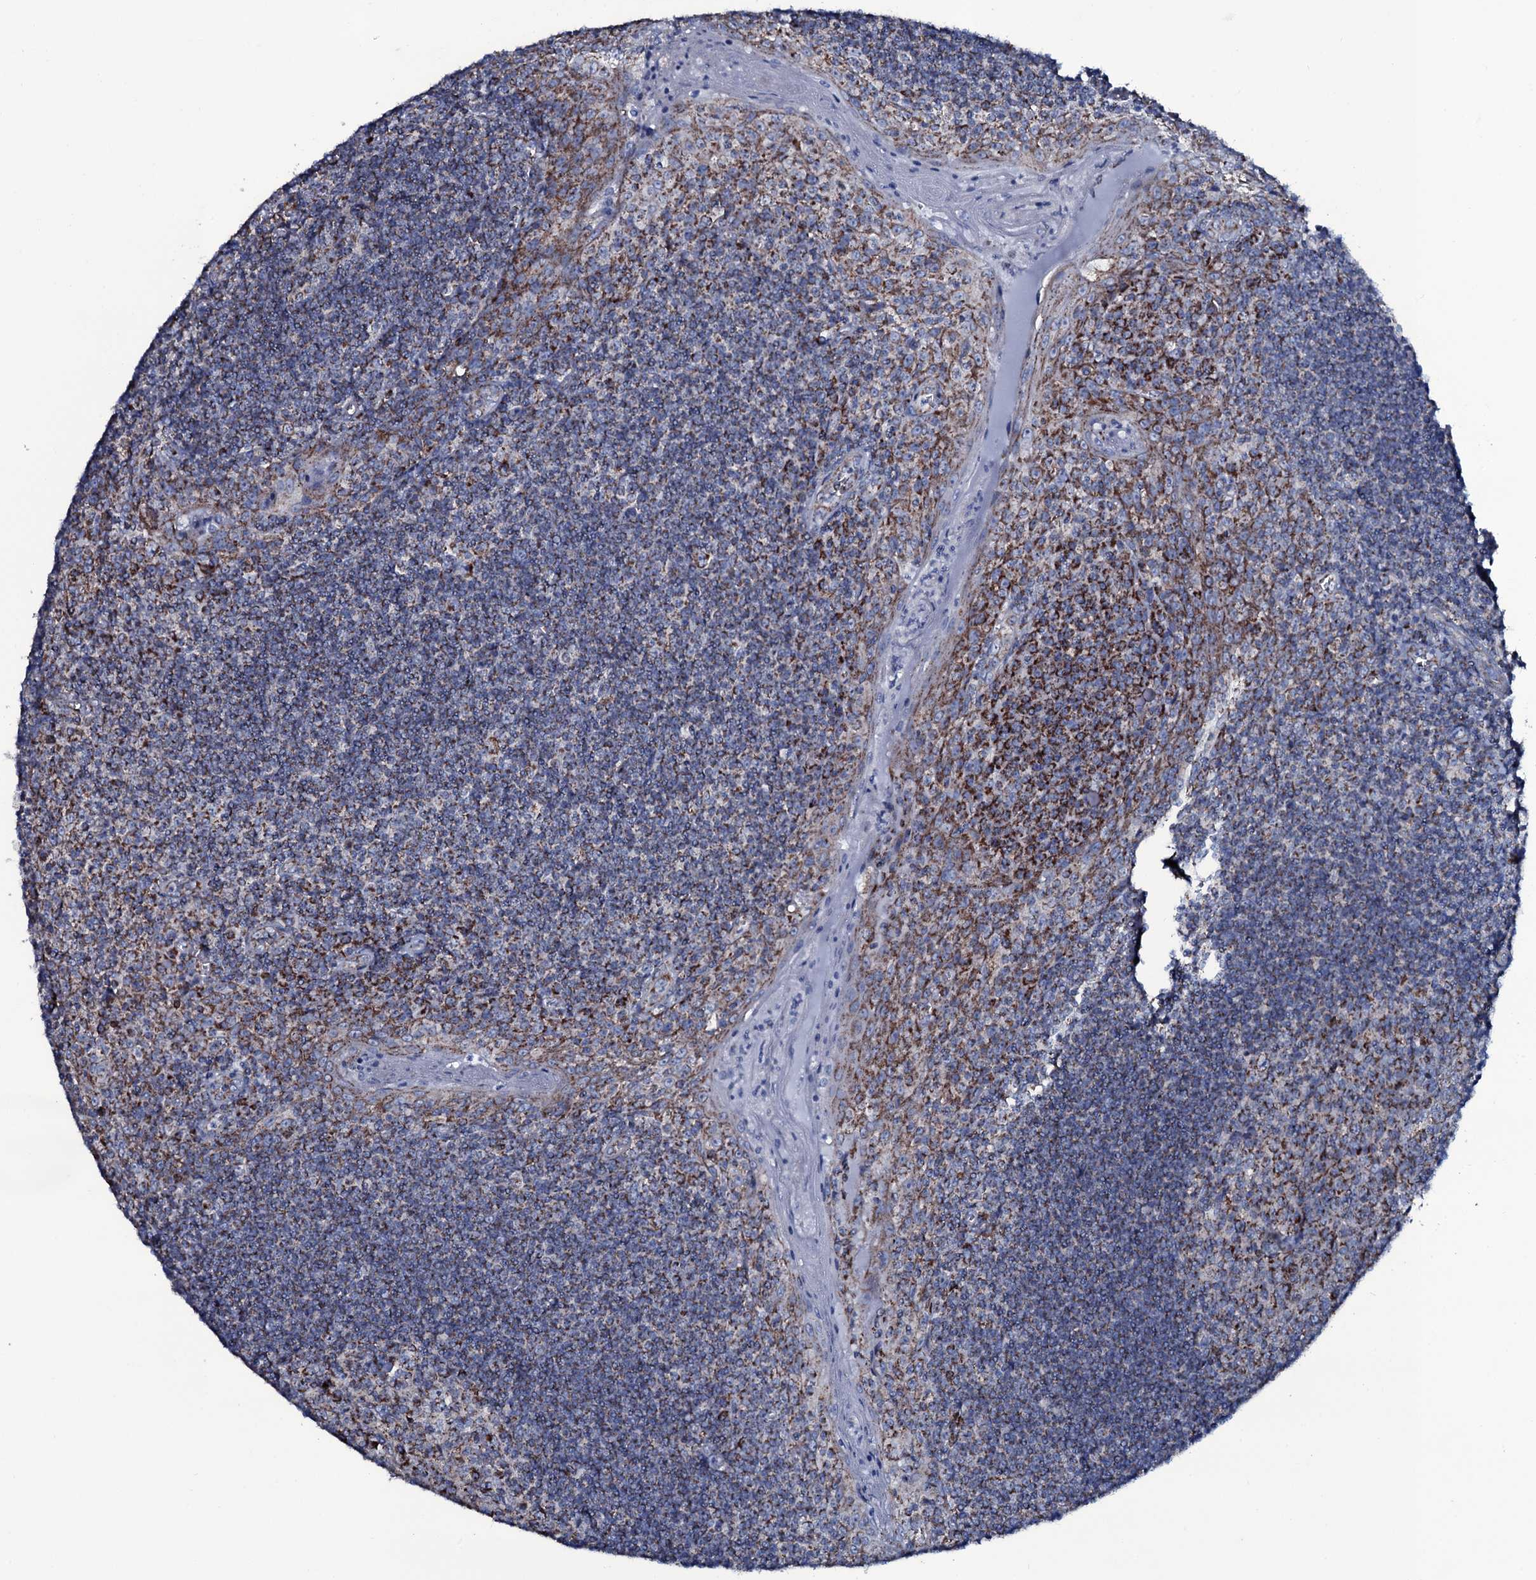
{"staining": {"intensity": "strong", "quantity": "25%-75%", "location": "cytoplasmic/membranous"}, "tissue": "tonsil", "cell_type": "Germinal center cells", "image_type": "normal", "snomed": [{"axis": "morphology", "description": "Normal tissue, NOS"}, {"axis": "topography", "description": "Tonsil"}], "caption": "Immunohistochemistry histopathology image of unremarkable human tonsil stained for a protein (brown), which demonstrates high levels of strong cytoplasmic/membranous staining in about 25%-75% of germinal center cells.", "gene": "MRPS35", "patient": {"sex": "male", "age": 27}}